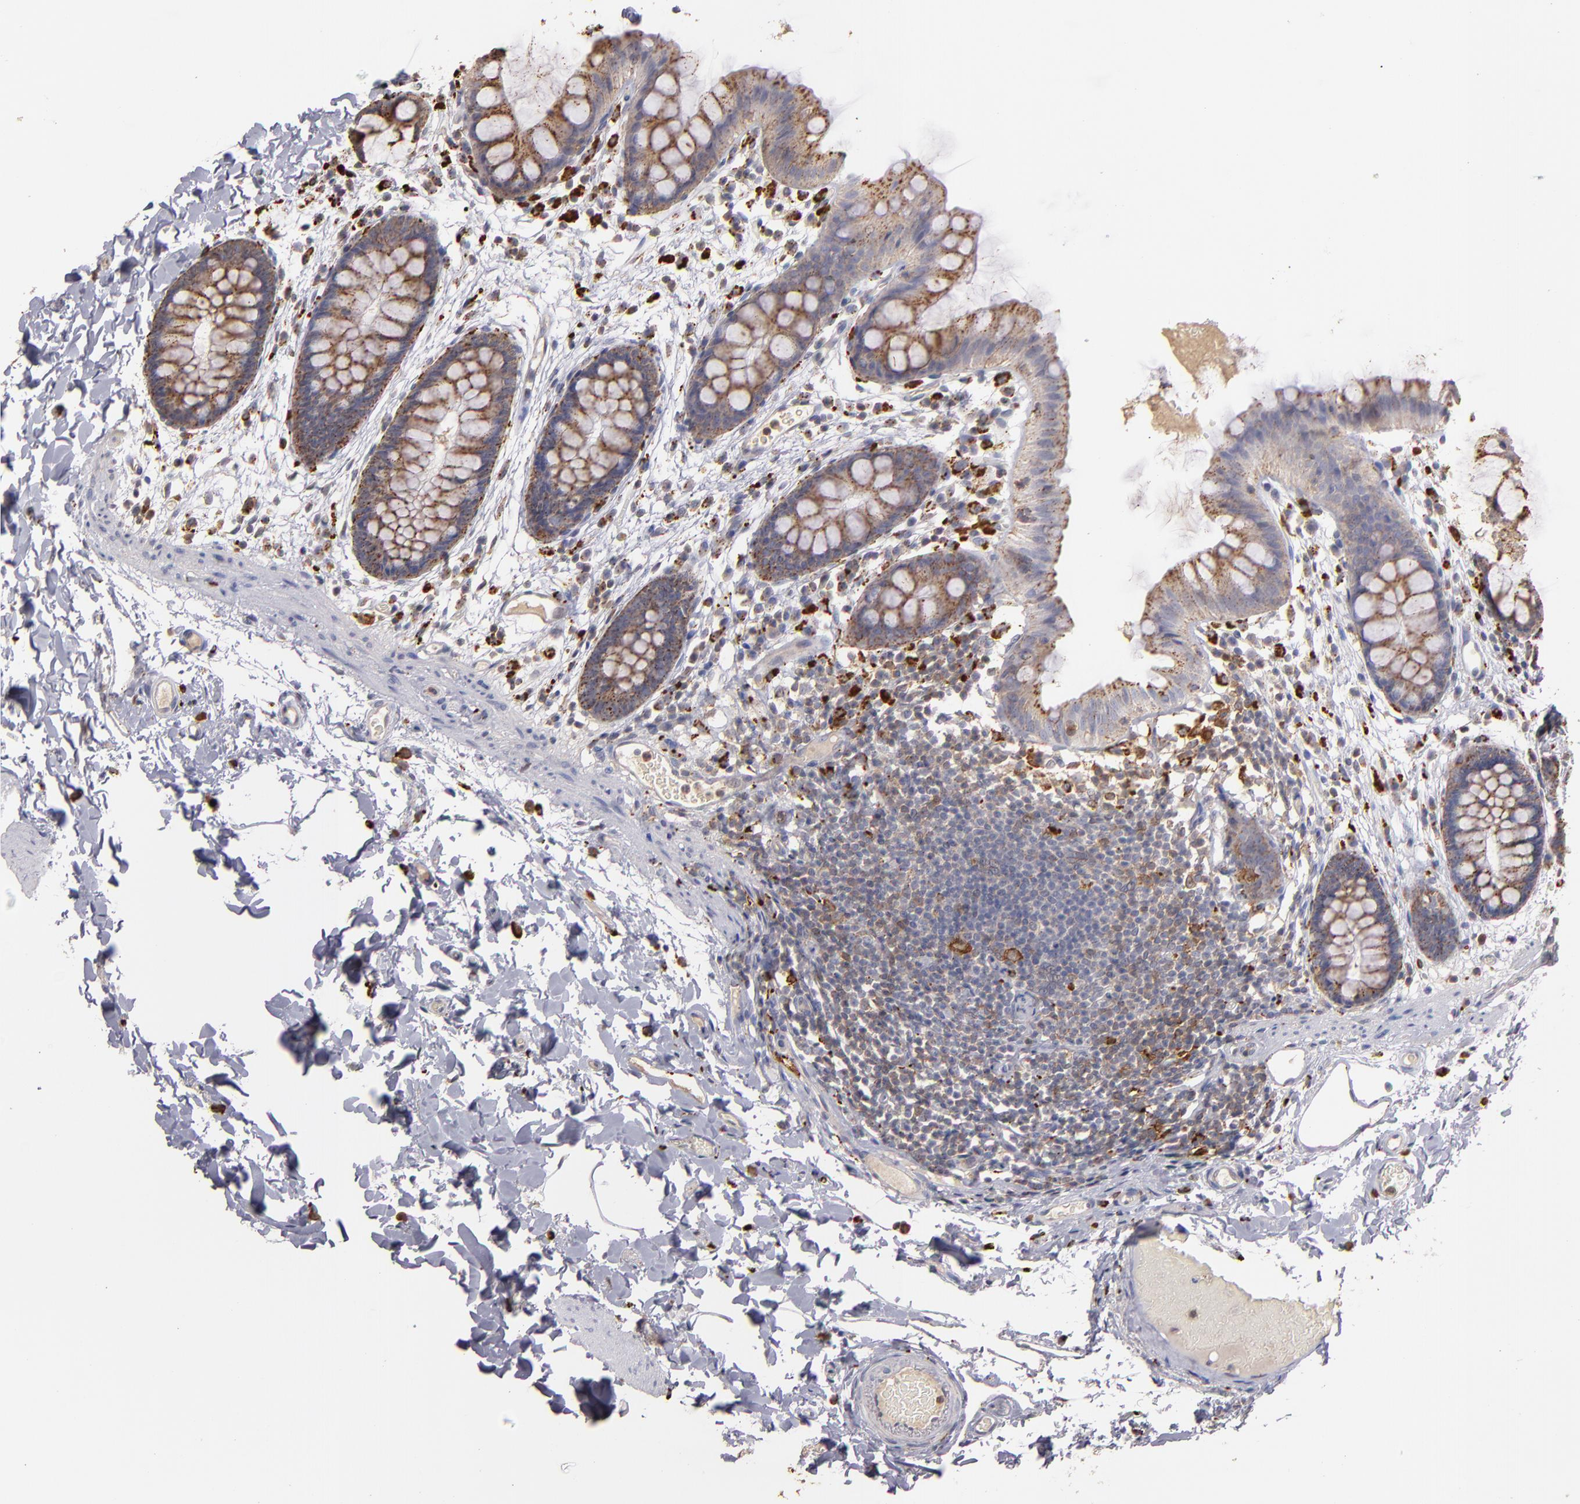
{"staining": {"intensity": "negative", "quantity": "none", "location": "none"}, "tissue": "colon", "cell_type": "Endothelial cells", "image_type": "normal", "snomed": [{"axis": "morphology", "description": "Normal tissue, NOS"}, {"axis": "topography", "description": "Smooth muscle"}, {"axis": "topography", "description": "Colon"}], "caption": "DAB (3,3'-diaminobenzidine) immunohistochemical staining of normal colon reveals no significant staining in endothelial cells. (DAB (3,3'-diaminobenzidine) immunohistochemistry (IHC), high magnification).", "gene": "TRAF1", "patient": {"sex": "male", "age": 67}}